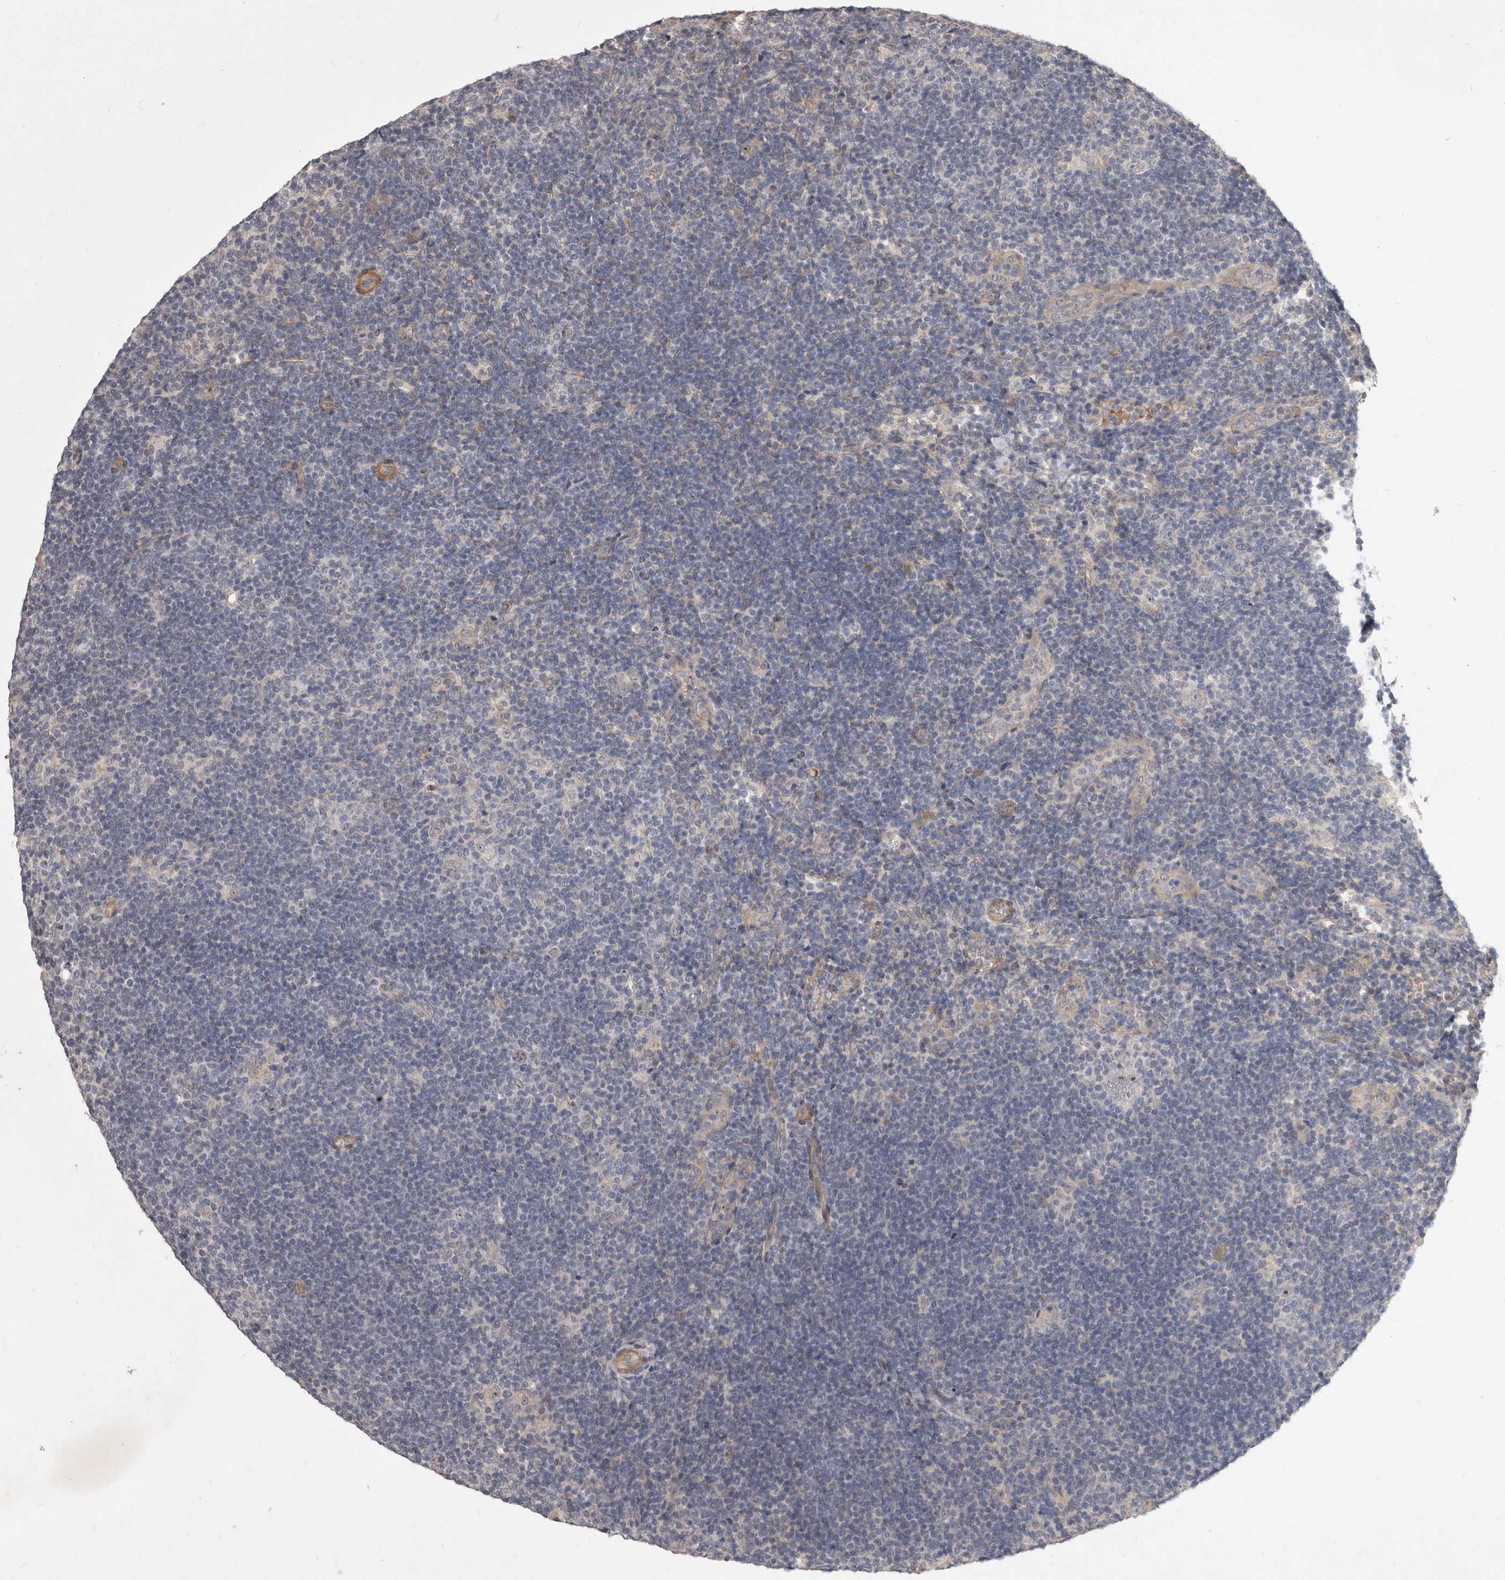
{"staining": {"intensity": "negative", "quantity": "none", "location": "none"}, "tissue": "lymphoma", "cell_type": "Tumor cells", "image_type": "cancer", "snomed": [{"axis": "morphology", "description": "Hodgkin's disease, NOS"}, {"axis": "topography", "description": "Lymph node"}], "caption": "Immunohistochemistry (IHC) of lymphoma displays no positivity in tumor cells.", "gene": "DNAJC28", "patient": {"sex": "female", "age": 57}}